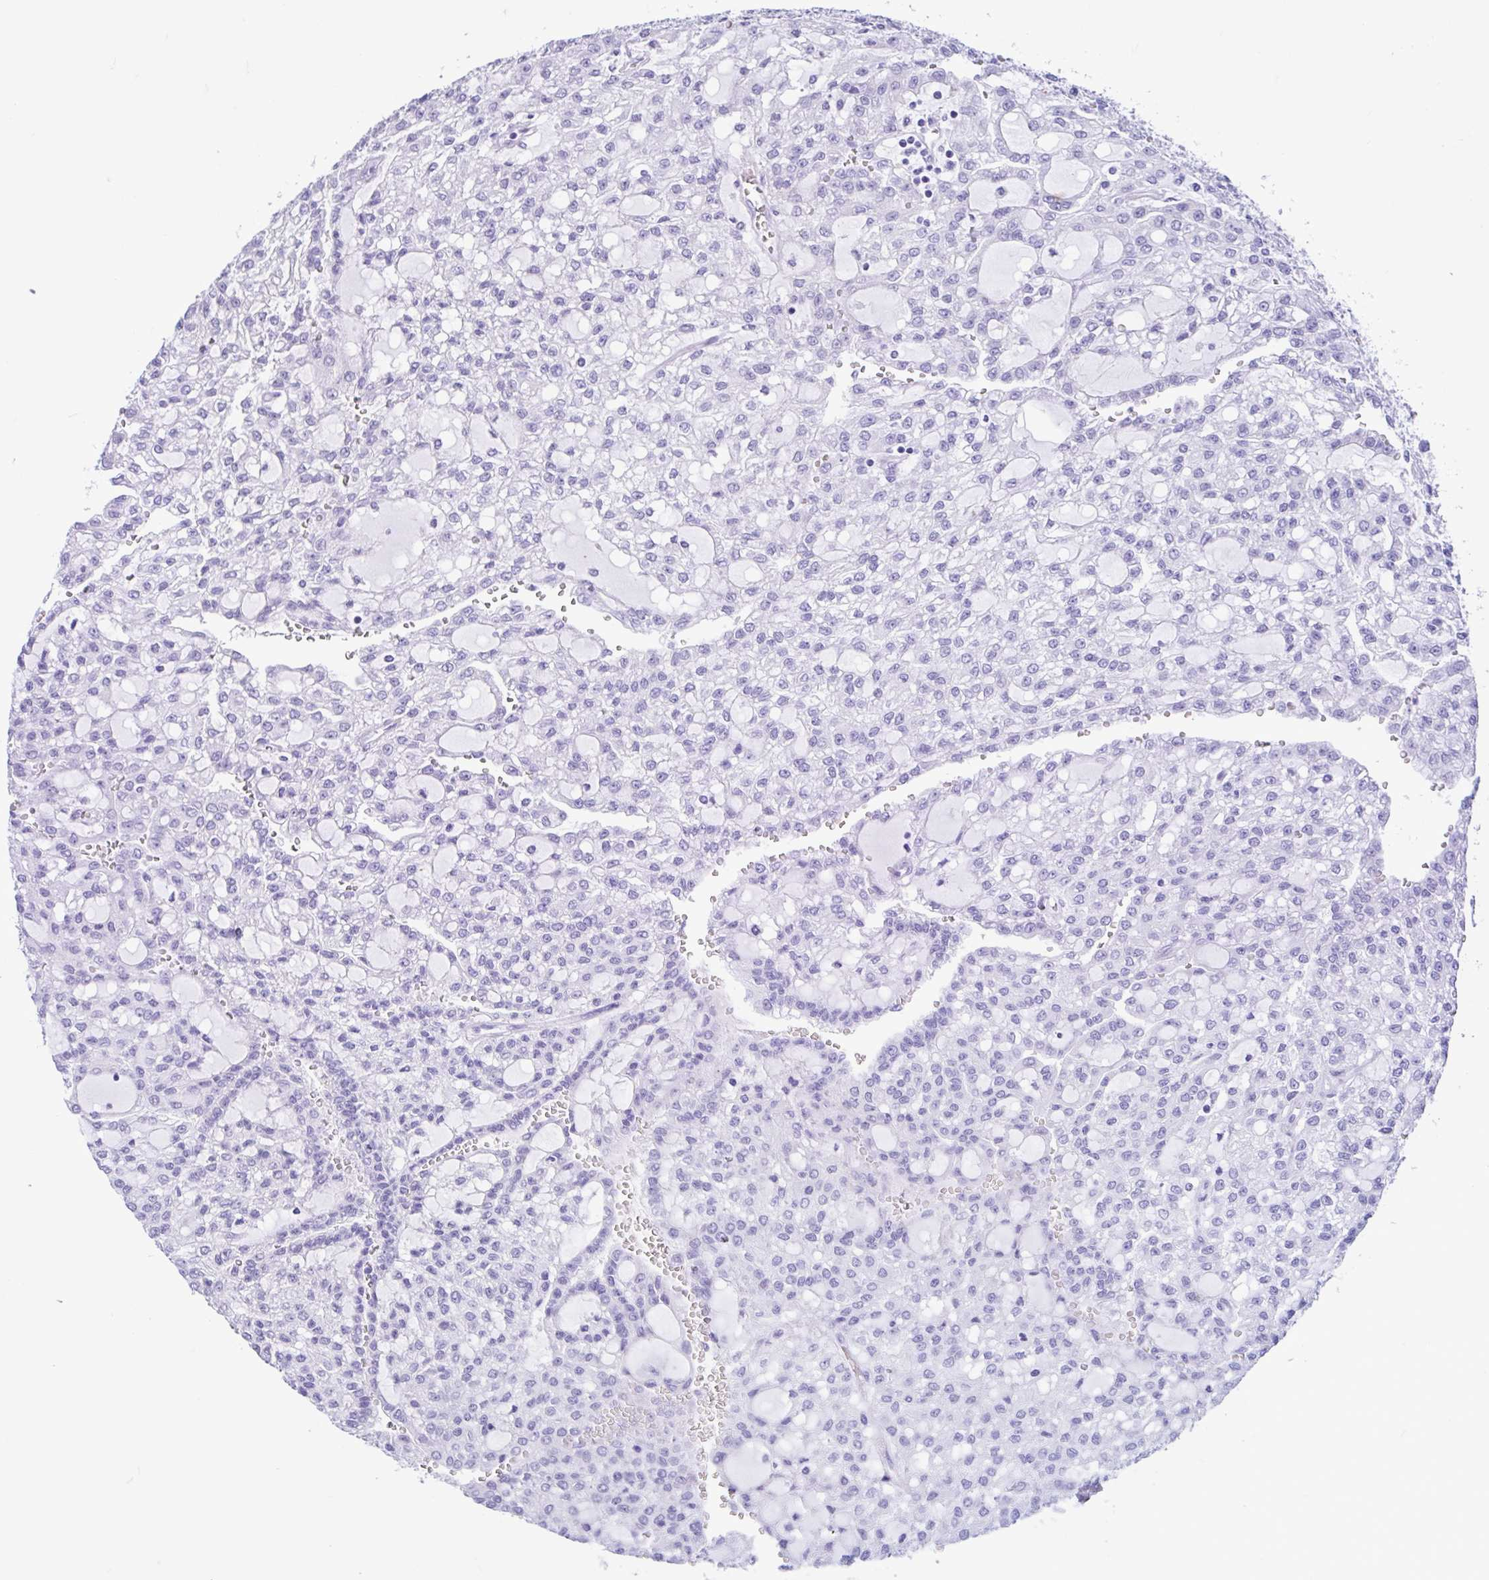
{"staining": {"intensity": "negative", "quantity": "none", "location": "none"}, "tissue": "renal cancer", "cell_type": "Tumor cells", "image_type": "cancer", "snomed": [{"axis": "morphology", "description": "Adenocarcinoma, NOS"}, {"axis": "topography", "description": "Kidney"}], "caption": "A micrograph of human renal cancer (adenocarcinoma) is negative for staining in tumor cells.", "gene": "IAPP", "patient": {"sex": "male", "age": 63}}